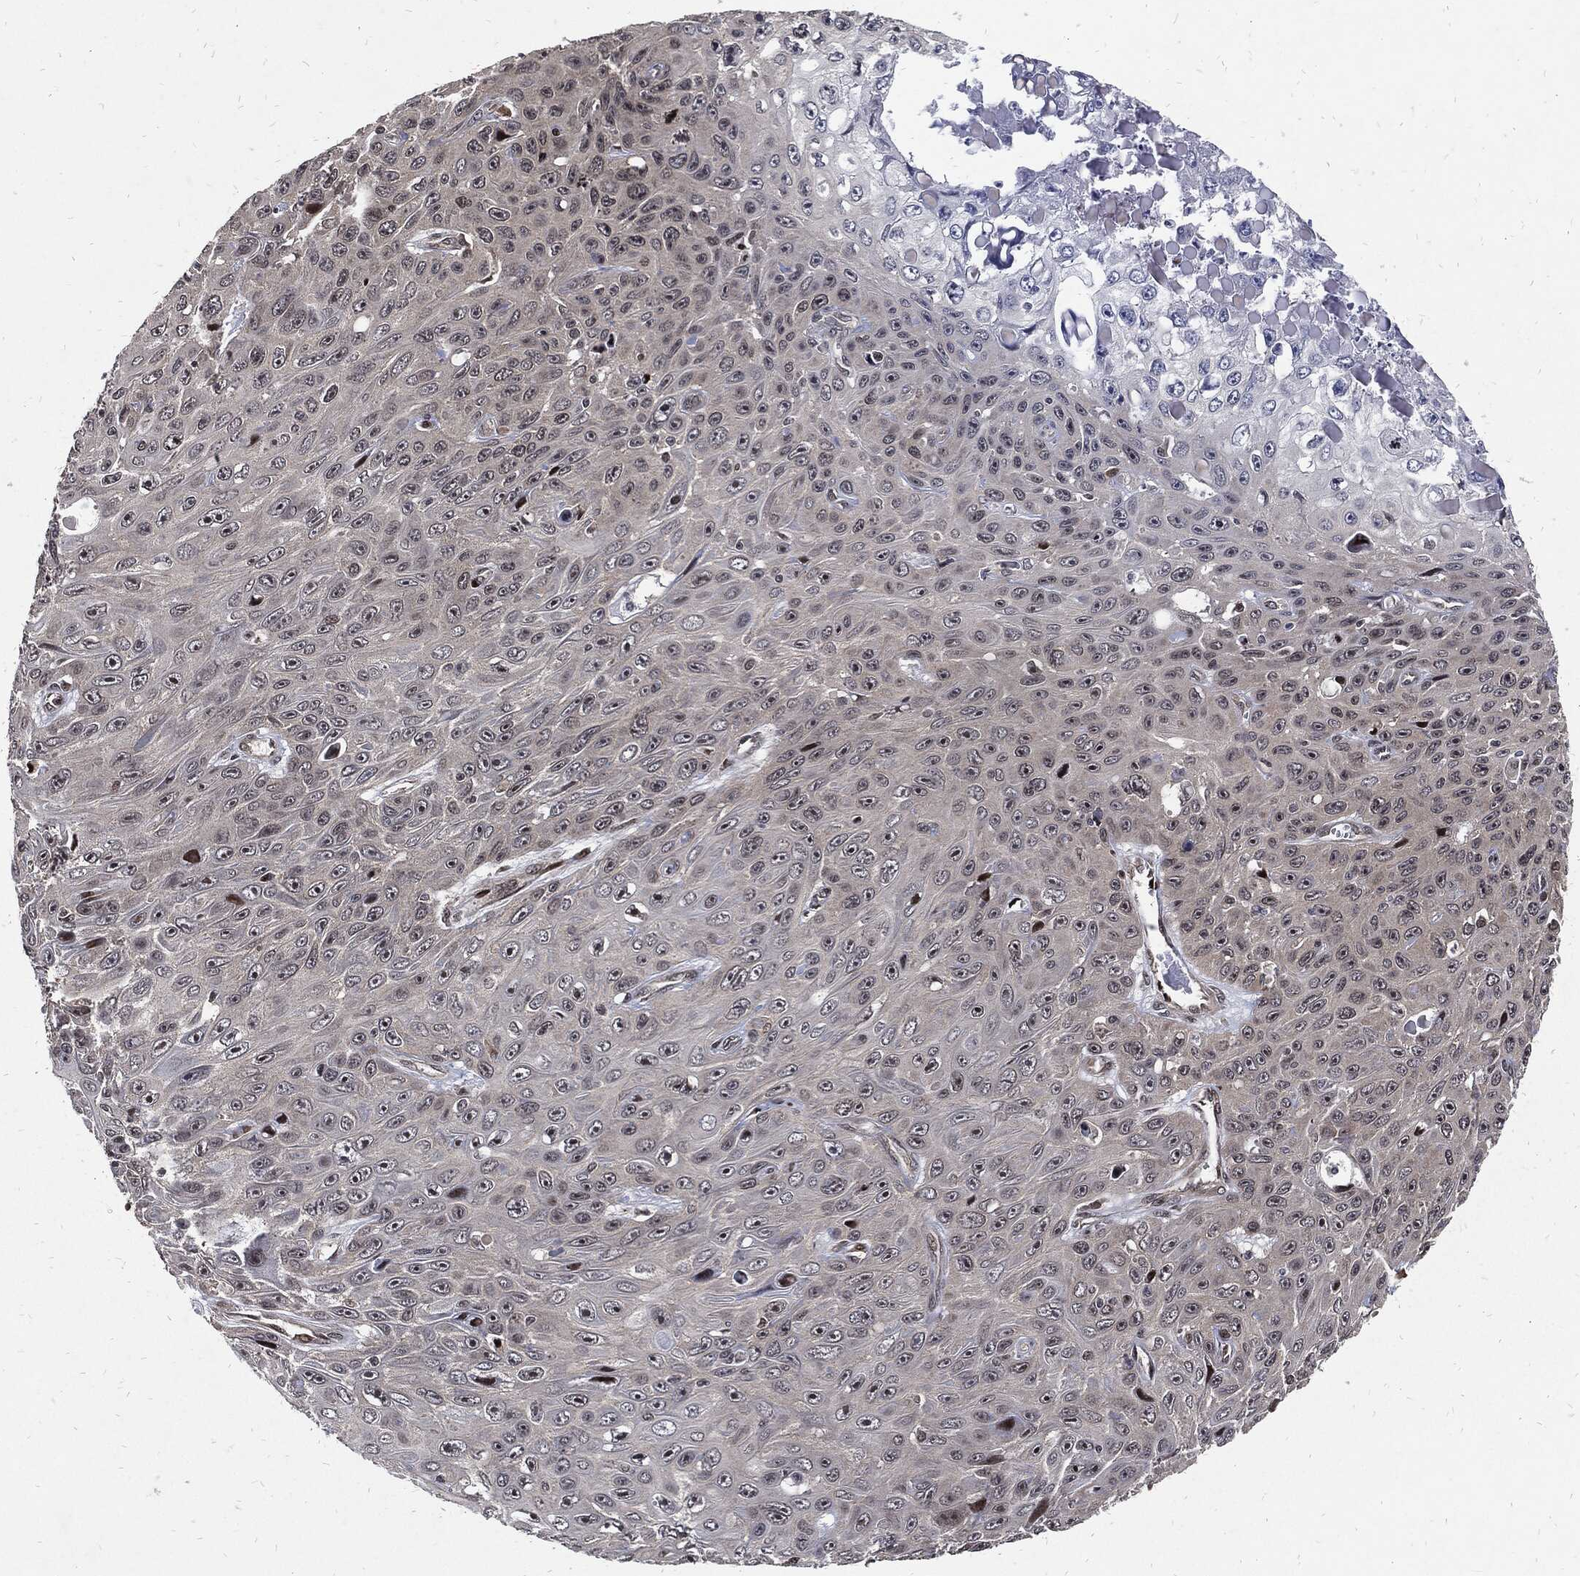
{"staining": {"intensity": "negative", "quantity": "none", "location": "none"}, "tissue": "skin cancer", "cell_type": "Tumor cells", "image_type": "cancer", "snomed": [{"axis": "morphology", "description": "Squamous cell carcinoma, NOS"}, {"axis": "topography", "description": "Skin"}], "caption": "This image is of squamous cell carcinoma (skin) stained with IHC to label a protein in brown with the nuclei are counter-stained blue. There is no positivity in tumor cells.", "gene": "ZNF775", "patient": {"sex": "male", "age": 82}}